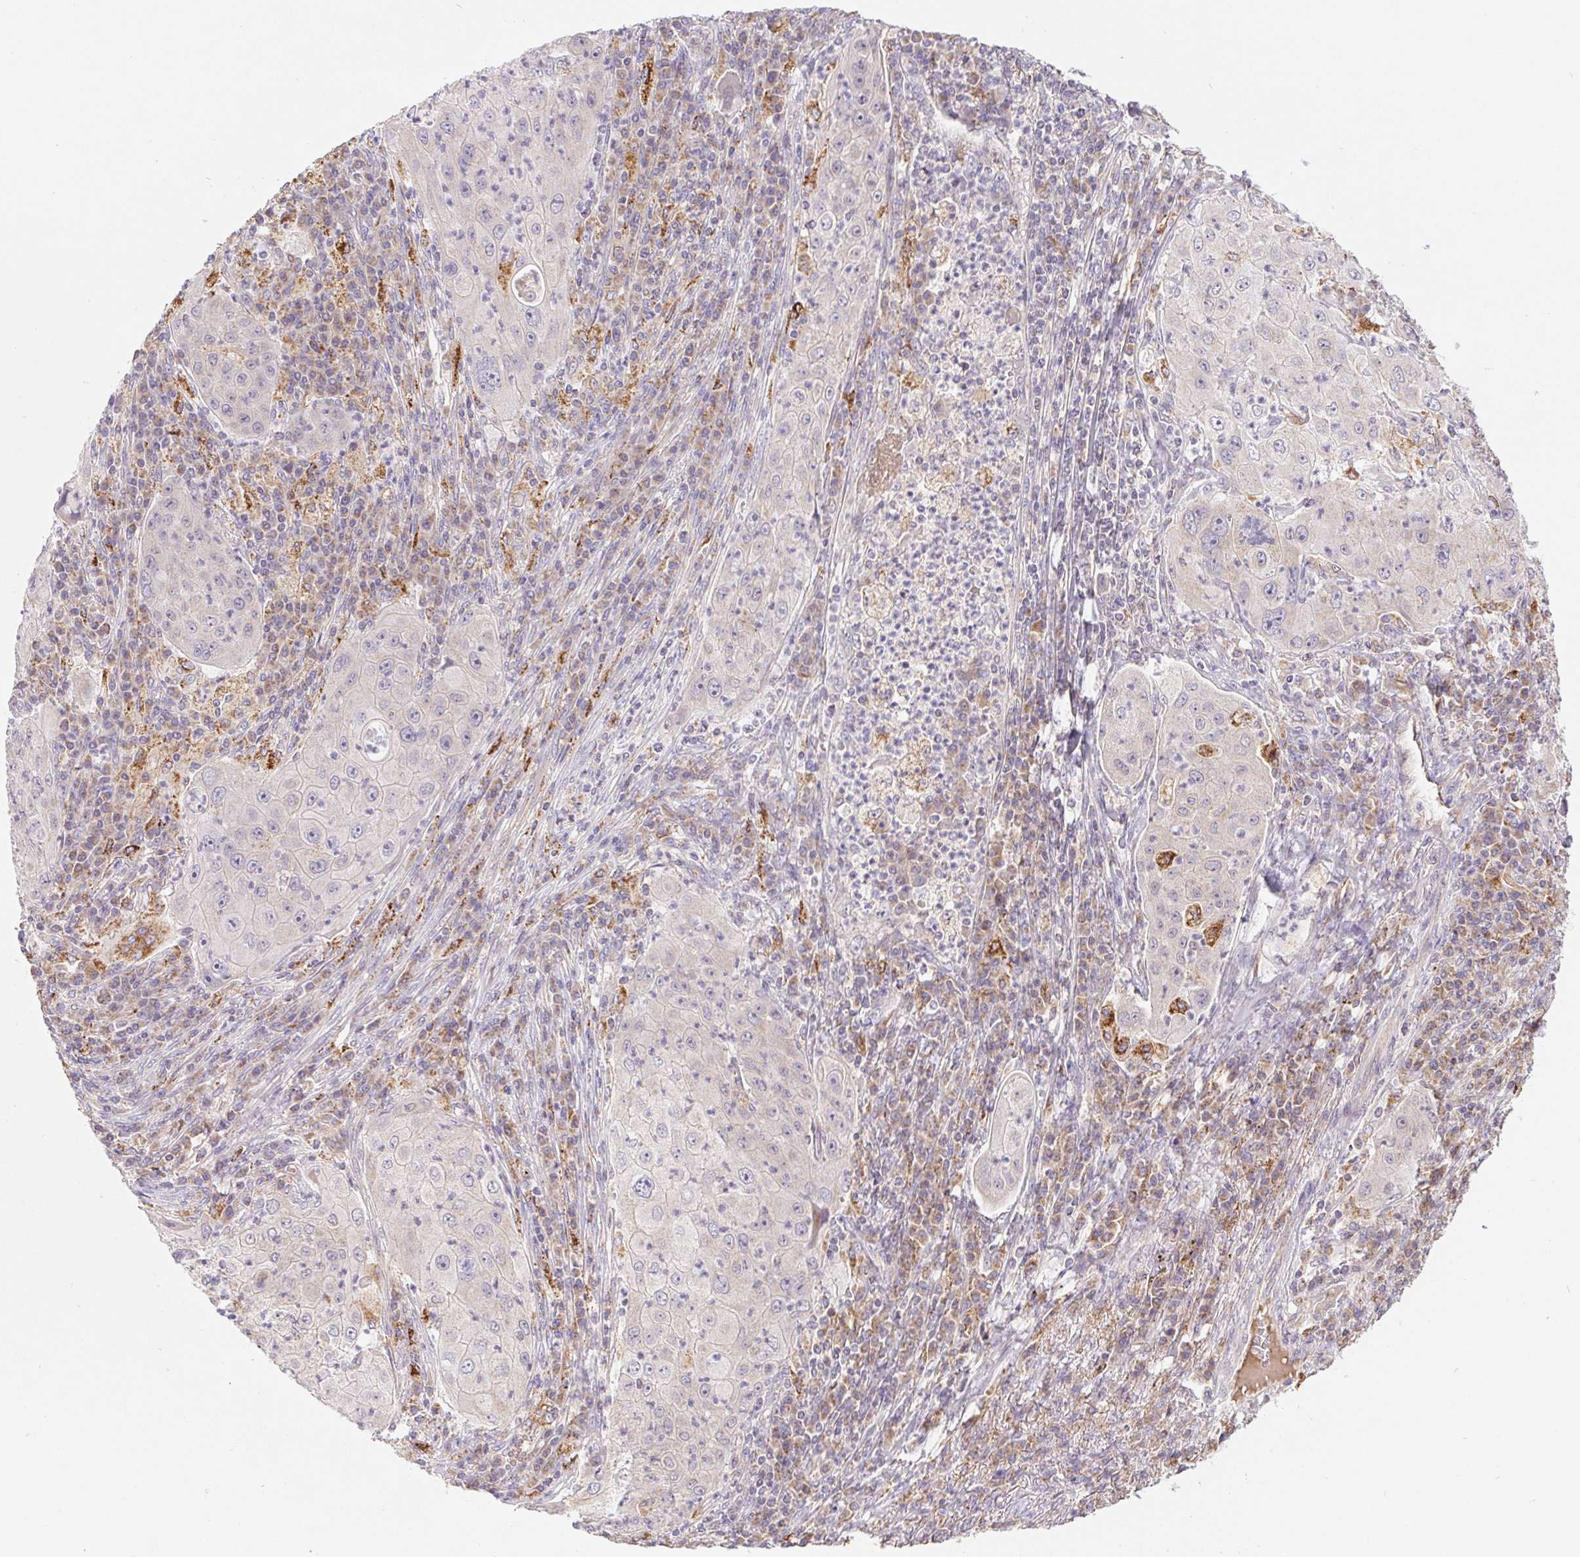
{"staining": {"intensity": "negative", "quantity": "none", "location": "none"}, "tissue": "lung cancer", "cell_type": "Tumor cells", "image_type": "cancer", "snomed": [{"axis": "morphology", "description": "Squamous cell carcinoma, NOS"}, {"axis": "topography", "description": "Lung"}], "caption": "Protein analysis of lung squamous cell carcinoma displays no significant staining in tumor cells.", "gene": "EMC6", "patient": {"sex": "female", "age": 59}}